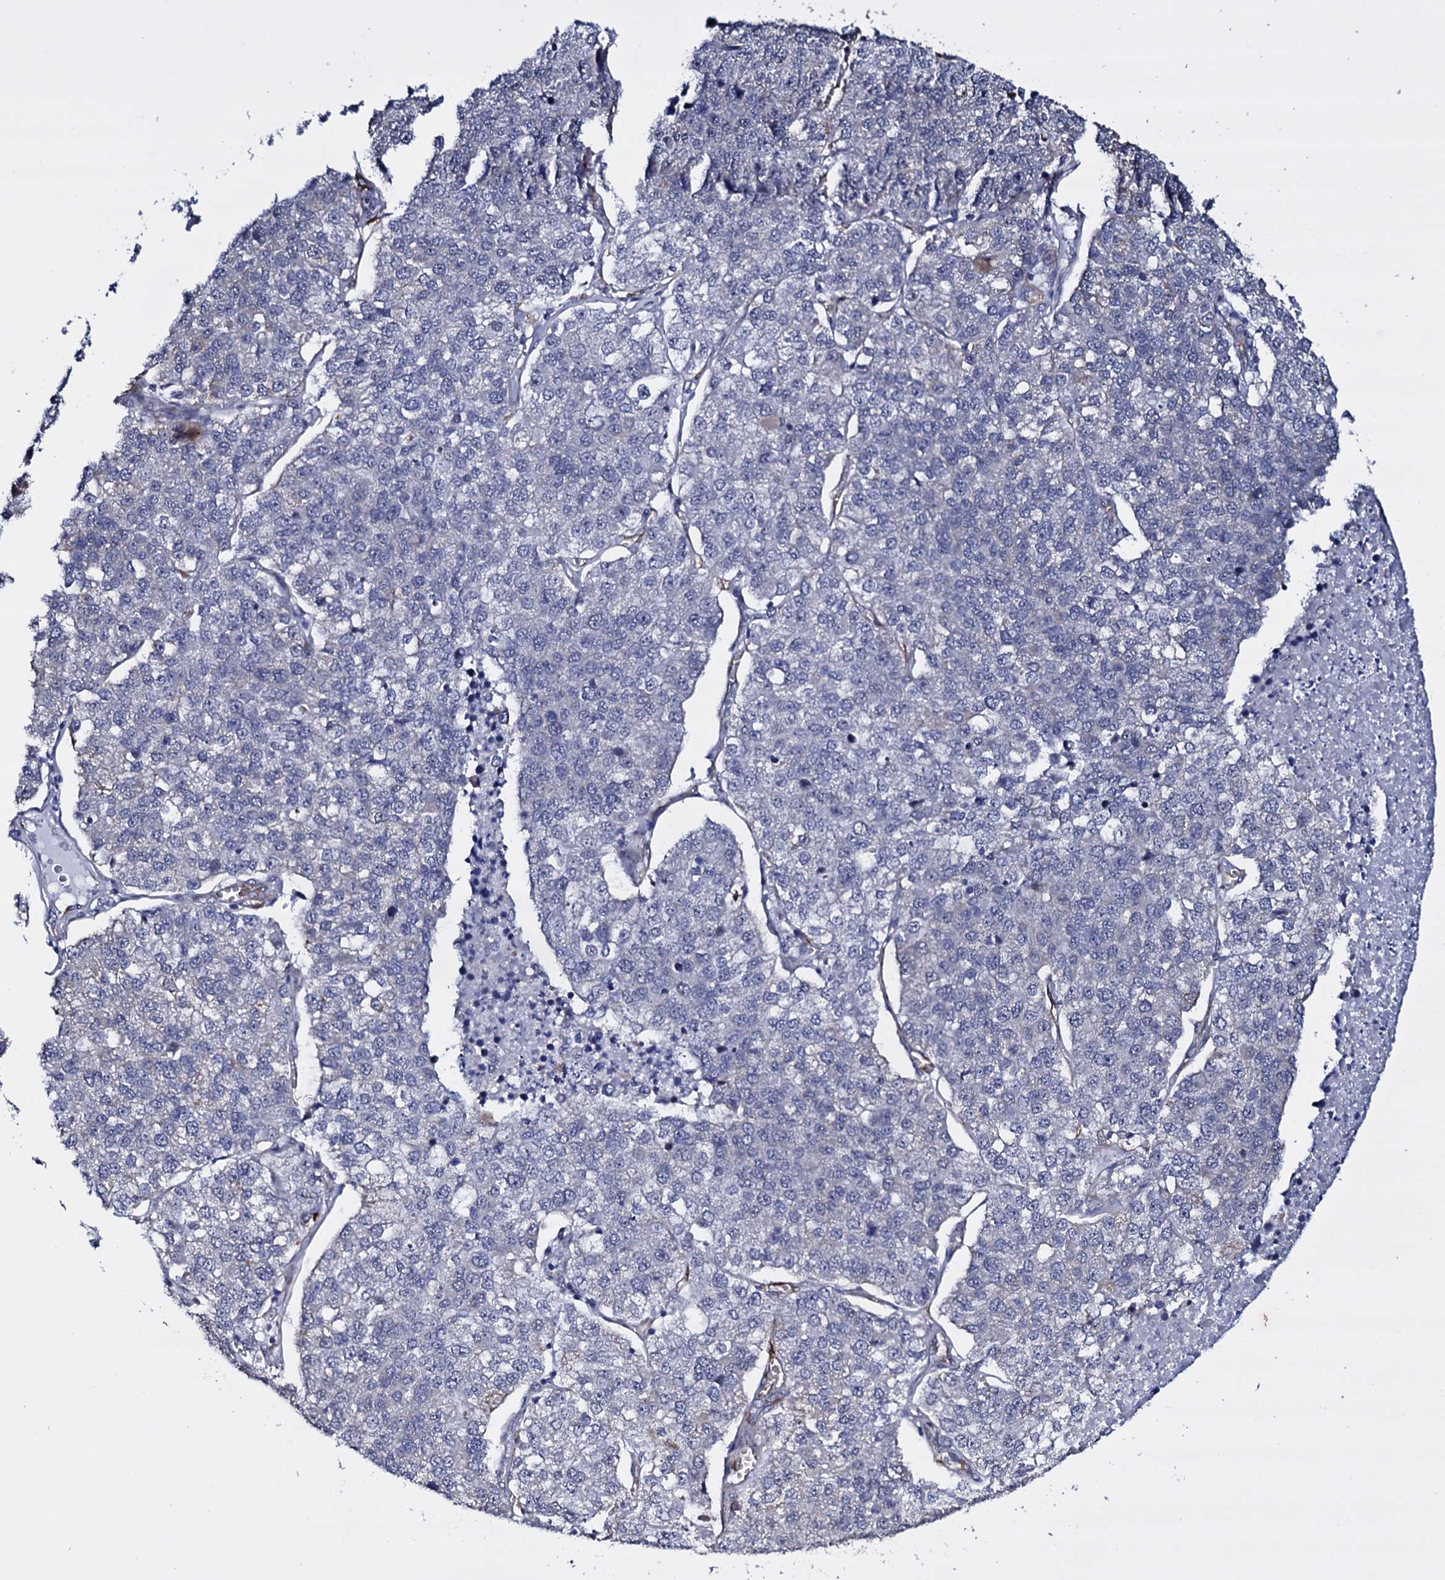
{"staining": {"intensity": "negative", "quantity": "none", "location": "none"}, "tissue": "lung cancer", "cell_type": "Tumor cells", "image_type": "cancer", "snomed": [{"axis": "morphology", "description": "Adenocarcinoma, NOS"}, {"axis": "topography", "description": "Lung"}], "caption": "IHC micrograph of neoplastic tissue: adenocarcinoma (lung) stained with DAB (3,3'-diaminobenzidine) shows no significant protein expression in tumor cells.", "gene": "GAREM1", "patient": {"sex": "male", "age": 49}}